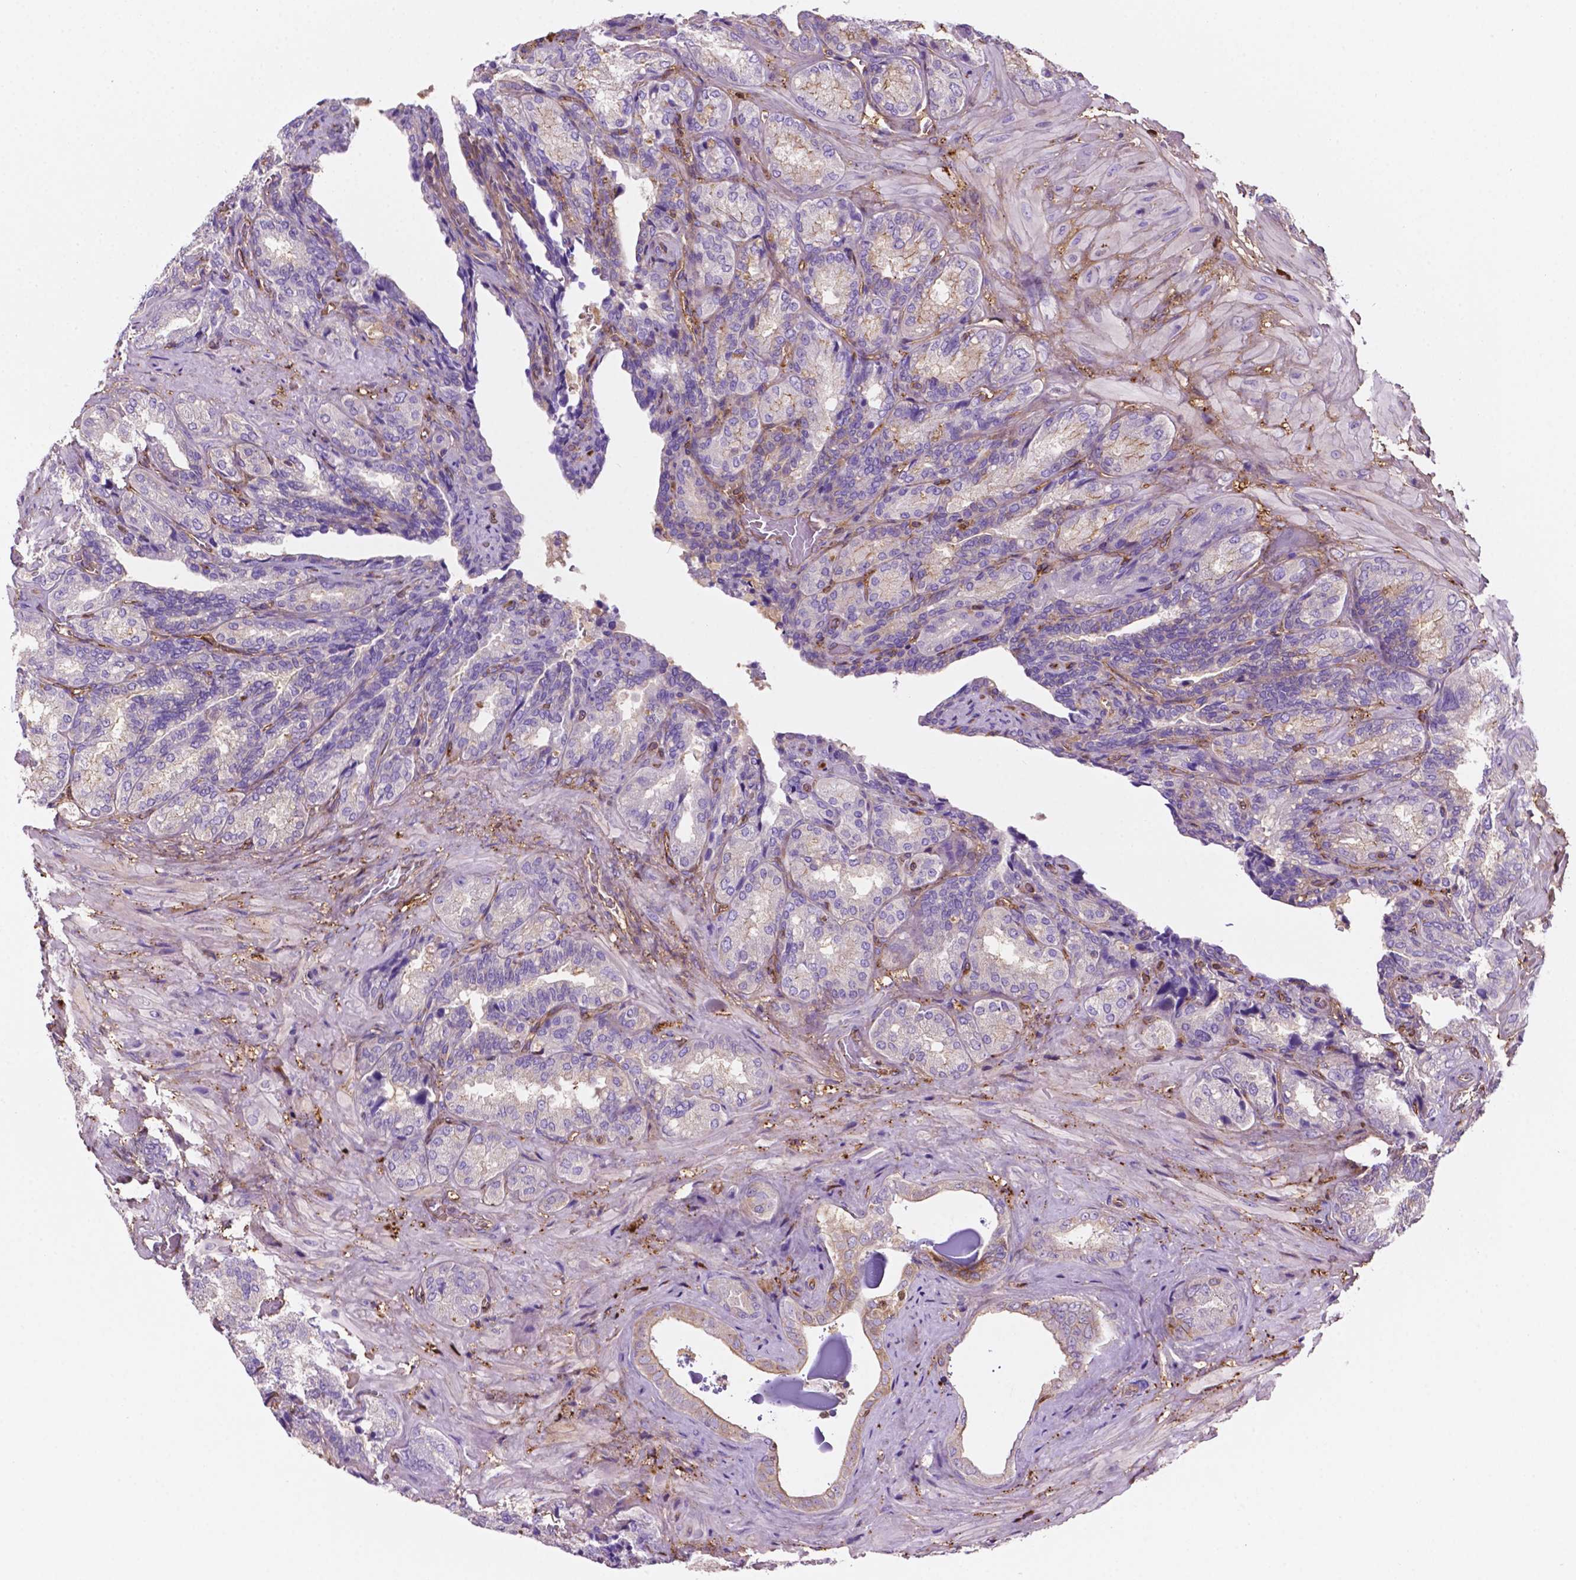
{"staining": {"intensity": "moderate", "quantity": "<25%", "location": "nuclear"}, "tissue": "seminal vesicle", "cell_type": "Glandular cells", "image_type": "normal", "snomed": [{"axis": "morphology", "description": "Normal tissue, NOS"}, {"axis": "topography", "description": "Seminal veicle"}], "caption": "Seminal vesicle stained with immunohistochemistry (IHC) exhibits moderate nuclear positivity in about <25% of glandular cells.", "gene": "DCN", "patient": {"sex": "male", "age": 68}}